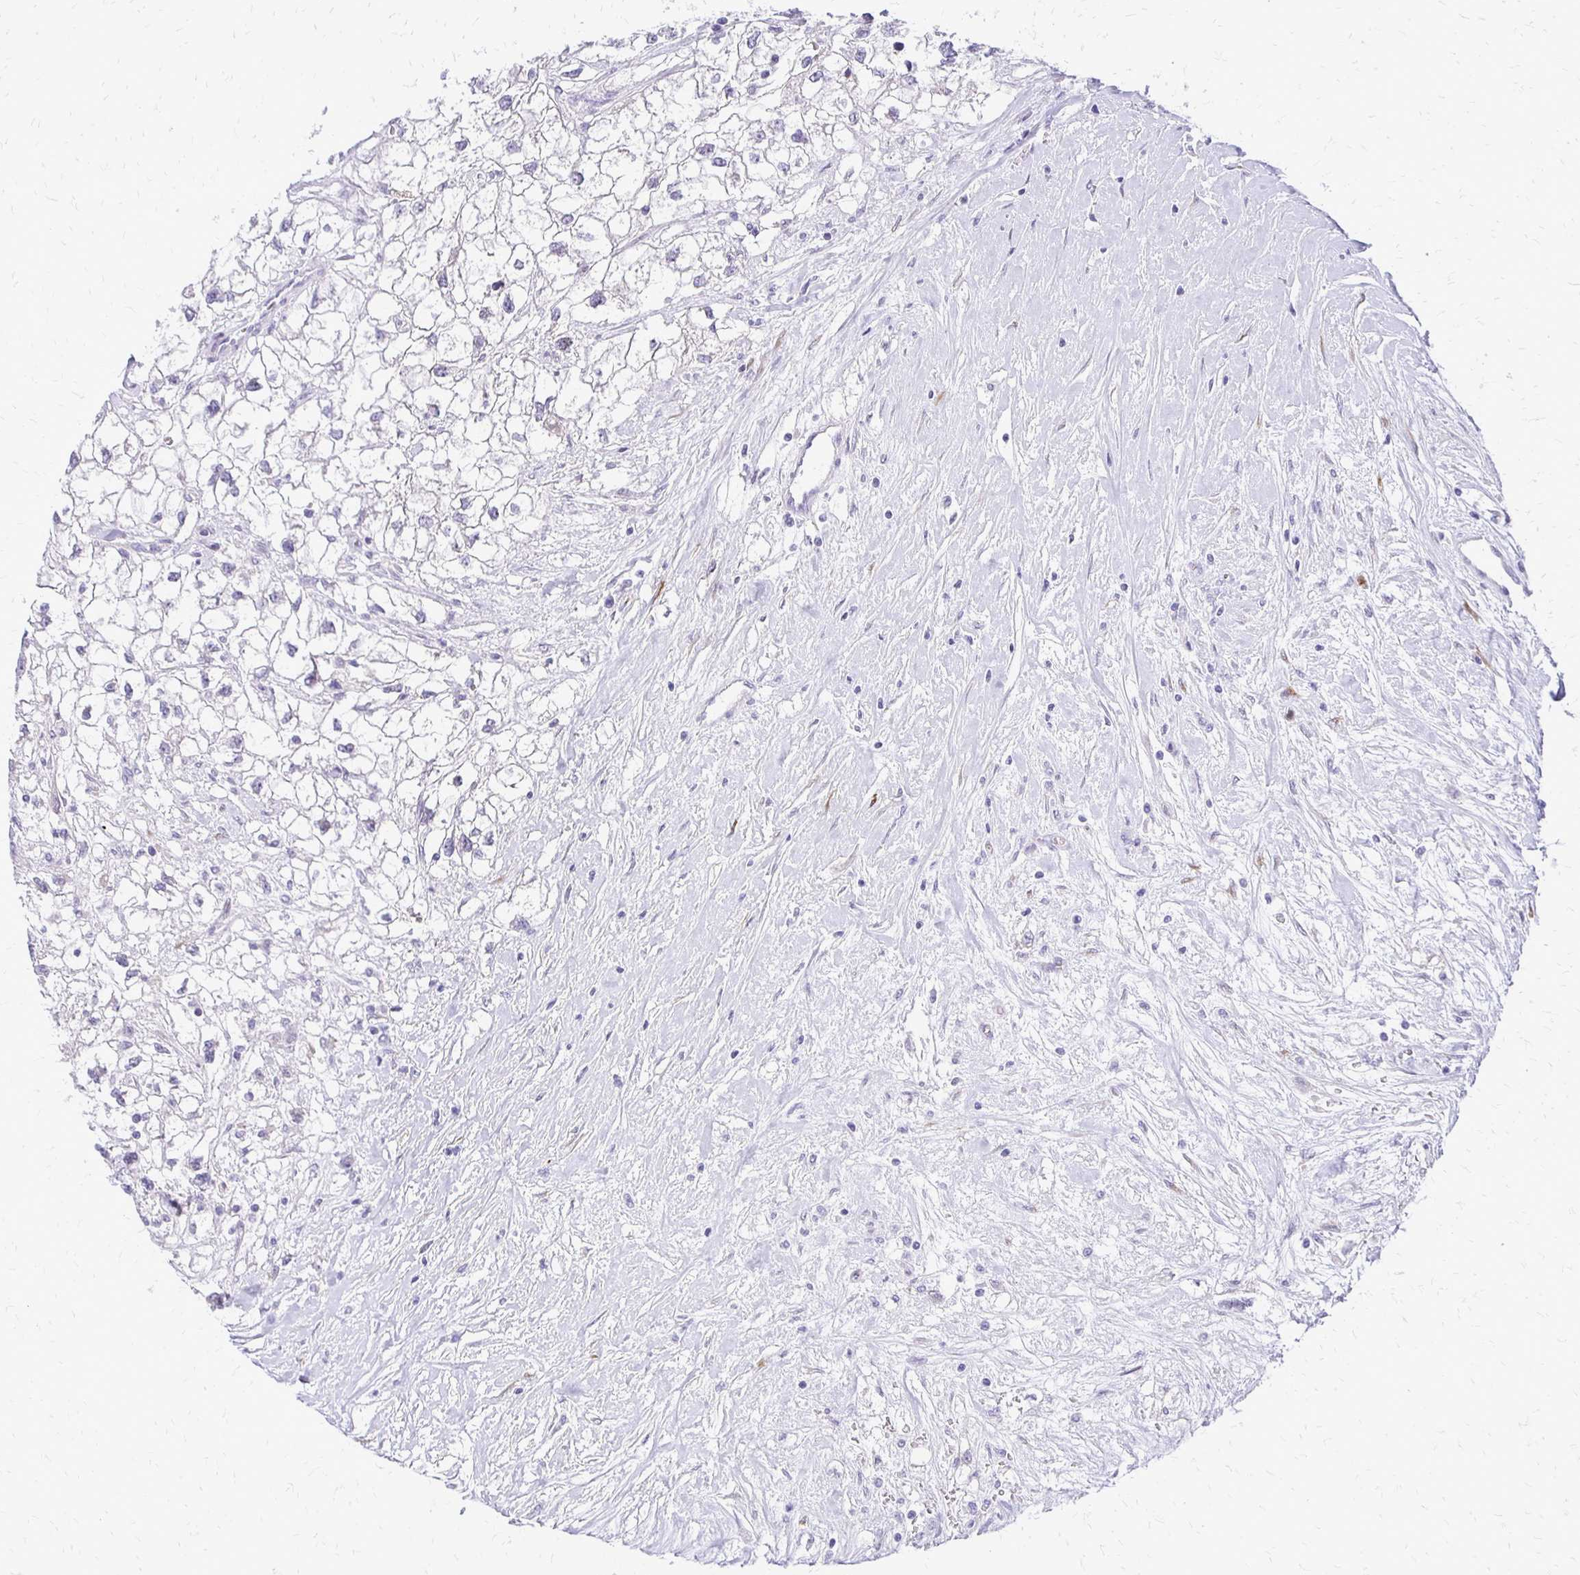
{"staining": {"intensity": "negative", "quantity": "none", "location": "none"}, "tissue": "renal cancer", "cell_type": "Tumor cells", "image_type": "cancer", "snomed": [{"axis": "morphology", "description": "Adenocarcinoma, NOS"}, {"axis": "topography", "description": "Kidney"}], "caption": "This is an IHC micrograph of renal adenocarcinoma. There is no staining in tumor cells.", "gene": "EPYC", "patient": {"sex": "male", "age": 59}}